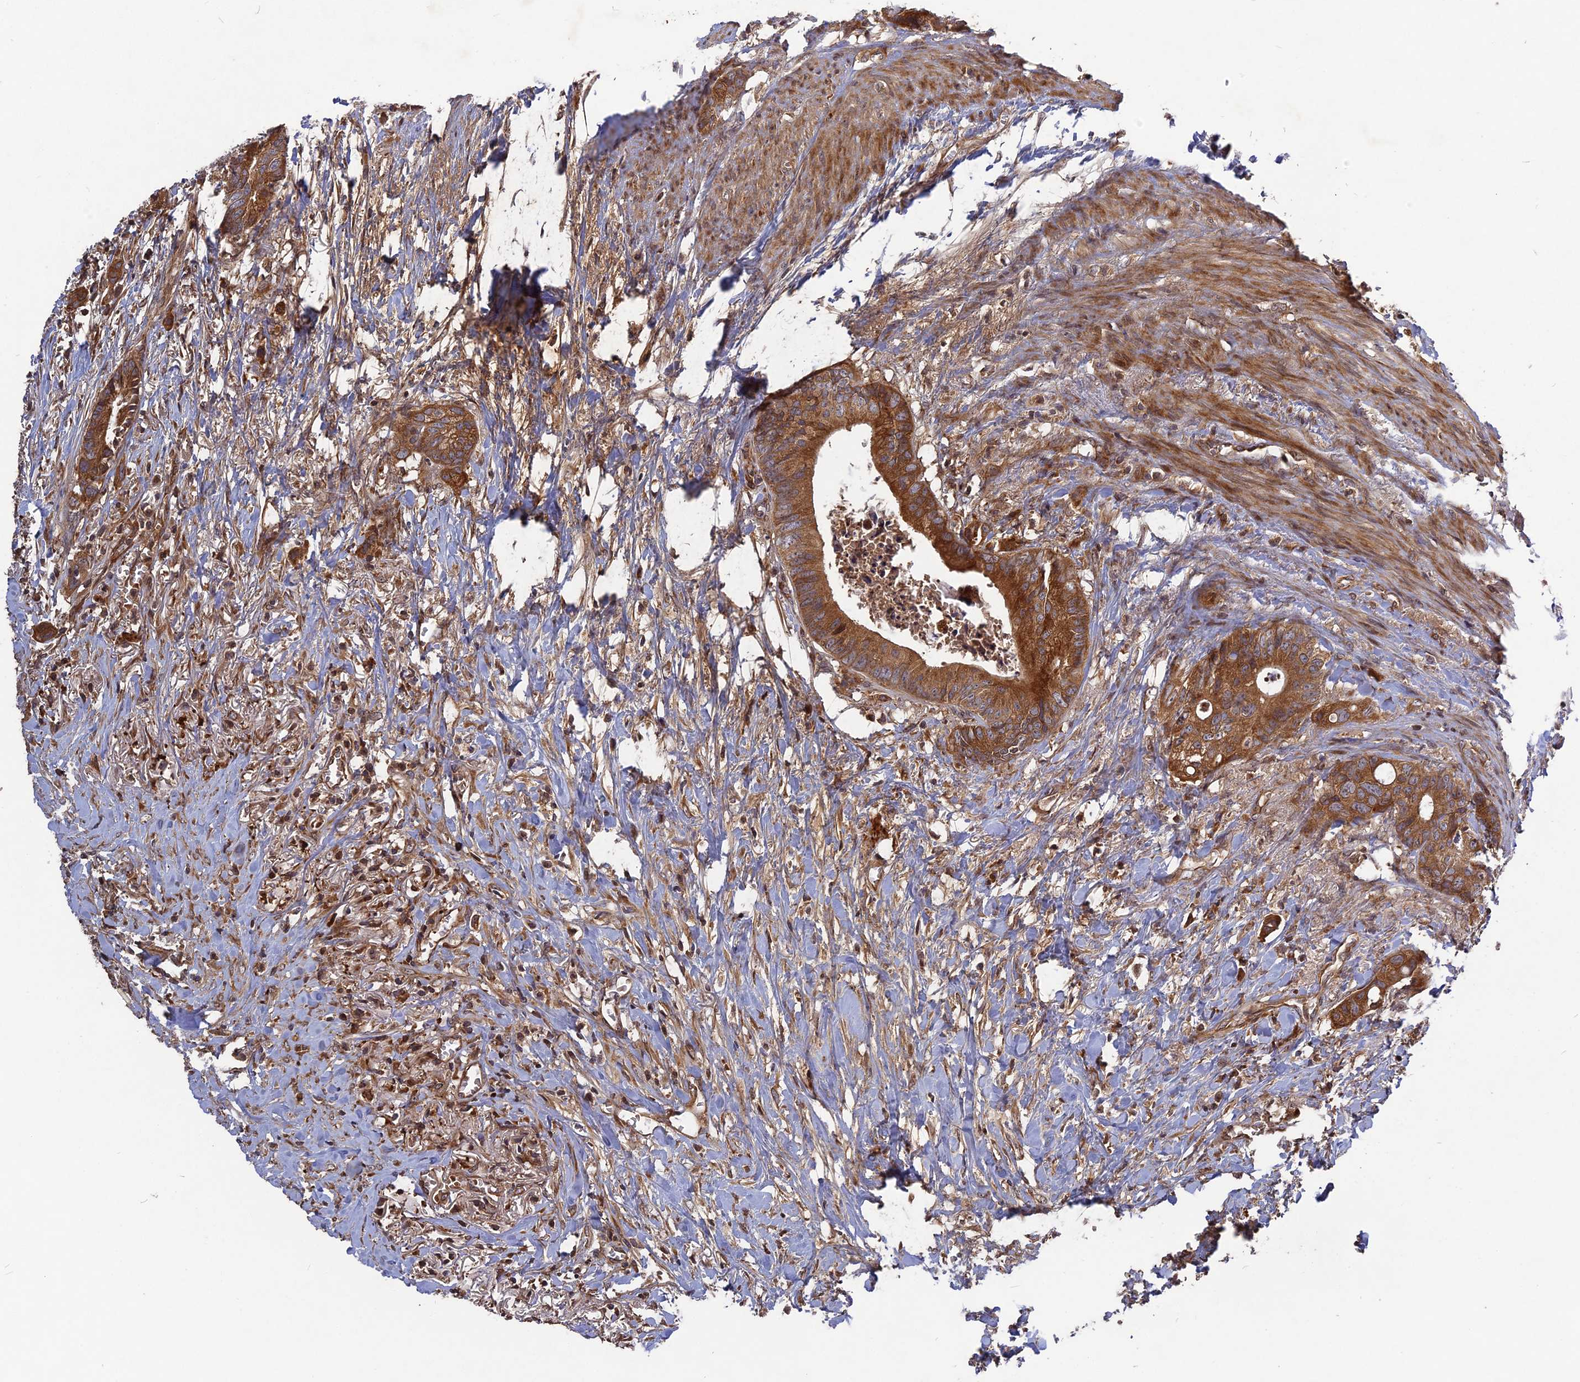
{"staining": {"intensity": "strong", "quantity": ">75%", "location": "cytoplasmic/membranous"}, "tissue": "colorectal cancer", "cell_type": "Tumor cells", "image_type": "cancer", "snomed": [{"axis": "morphology", "description": "Adenocarcinoma, NOS"}, {"axis": "topography", "description": "Colon"}], "caption": "Tumor cells exhibit high levels of strong cytoplasmic/membranous positivity in approximately >75% of cells in human colorectal adenocarcinoma.", "gene": "TMUB2", "patient": {"sex": "female", "age": 57}}